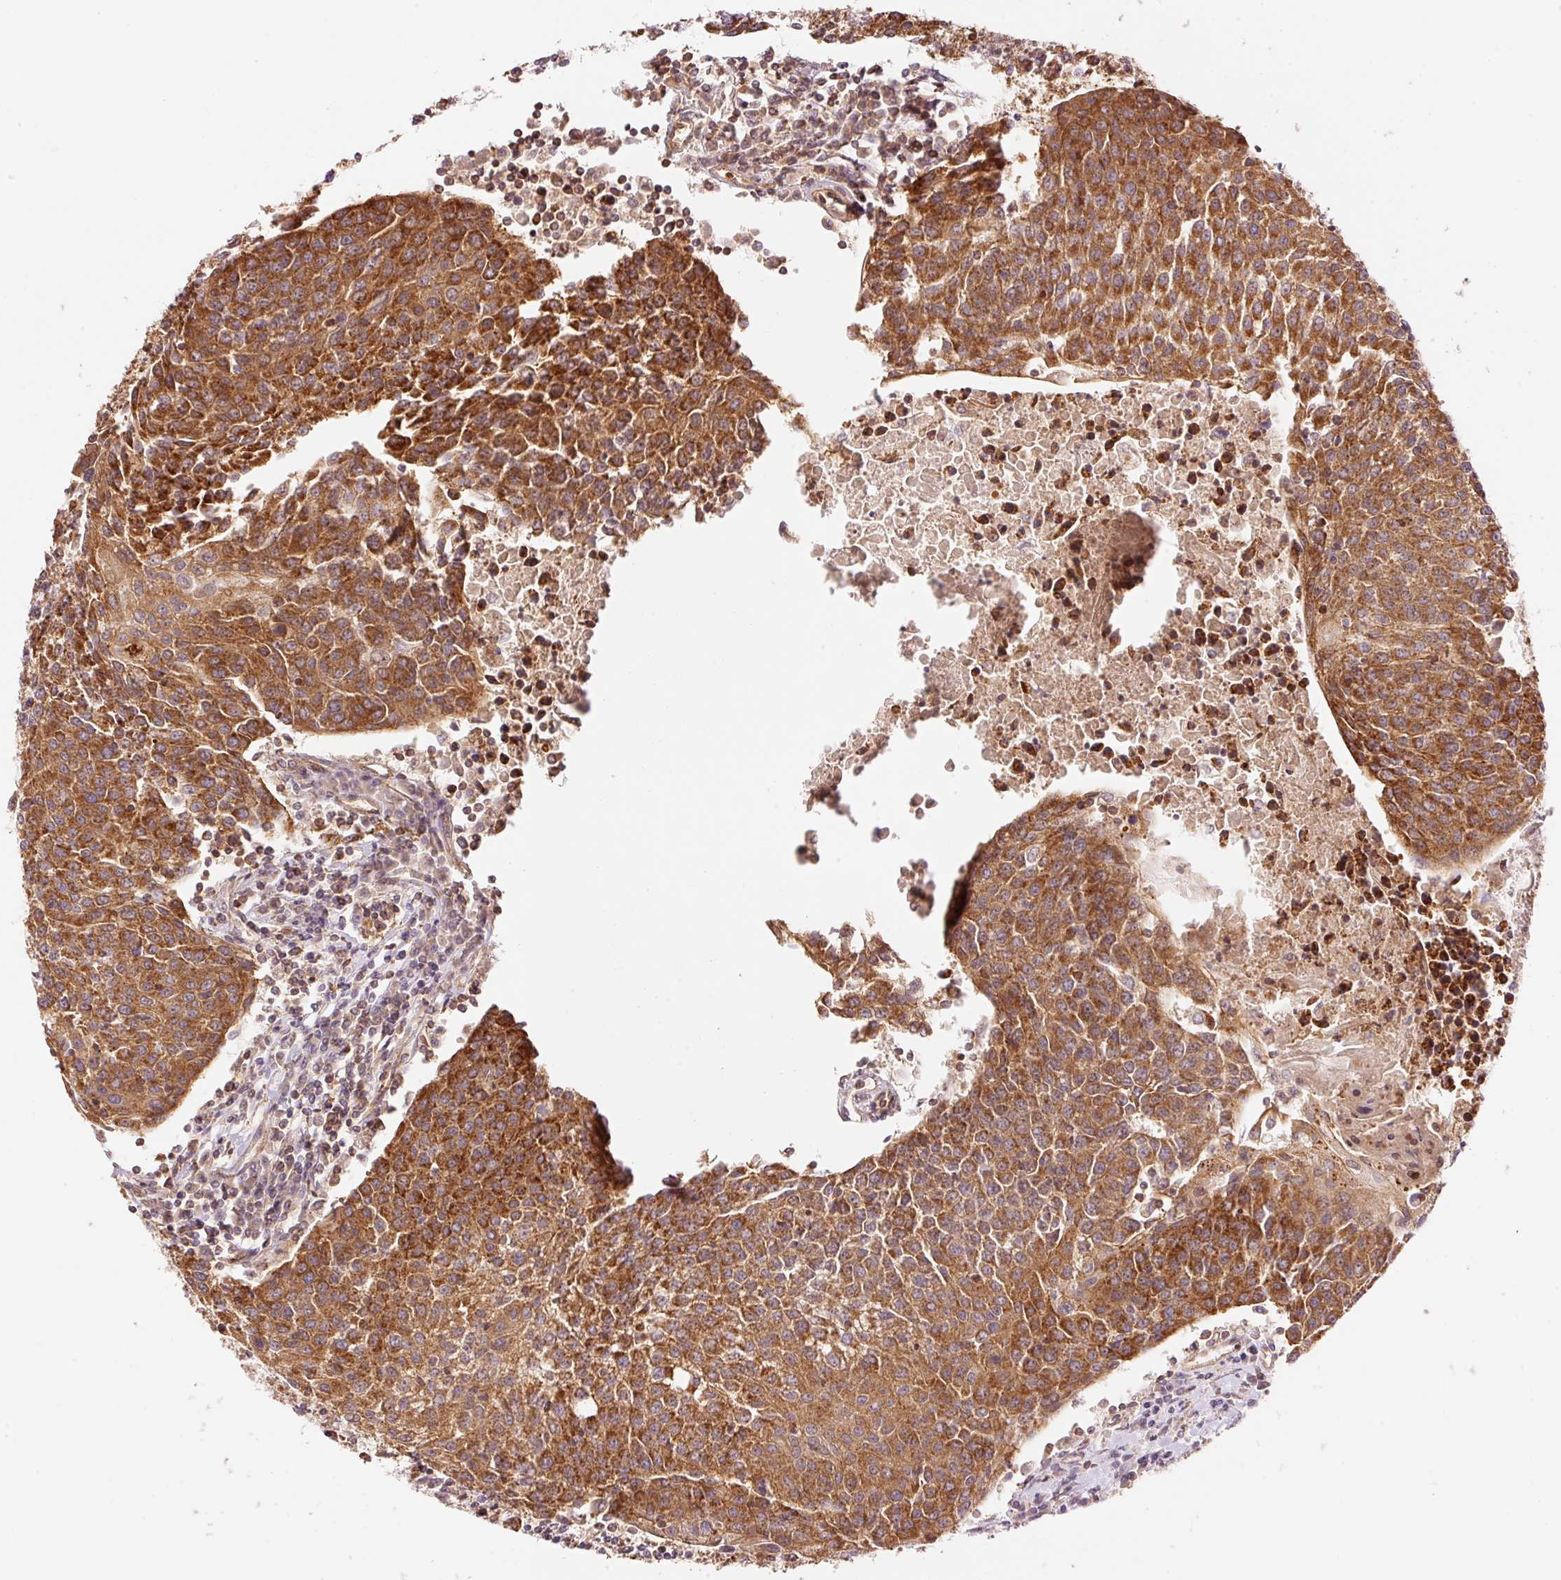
{"staining": {"intensity": "strong", "quantity": ">75%", "location": "cytoplasmic/membranous"}, "tissue": "urothelial cancer", "cell_type": "Tumor cells", "image_type": "cancer", "snomed": [{"axis": "morphology", "description": "Urothelial carcinoma, High grade"}, {"axis": "topography", "description": "Urinary bladder"}], "caption": "Human urothelial cancer stained with a protein marker exhibits strong staining in tumor cells.", "gene": "ADCY4", "patient": {"sex": "female", "age": 85}}